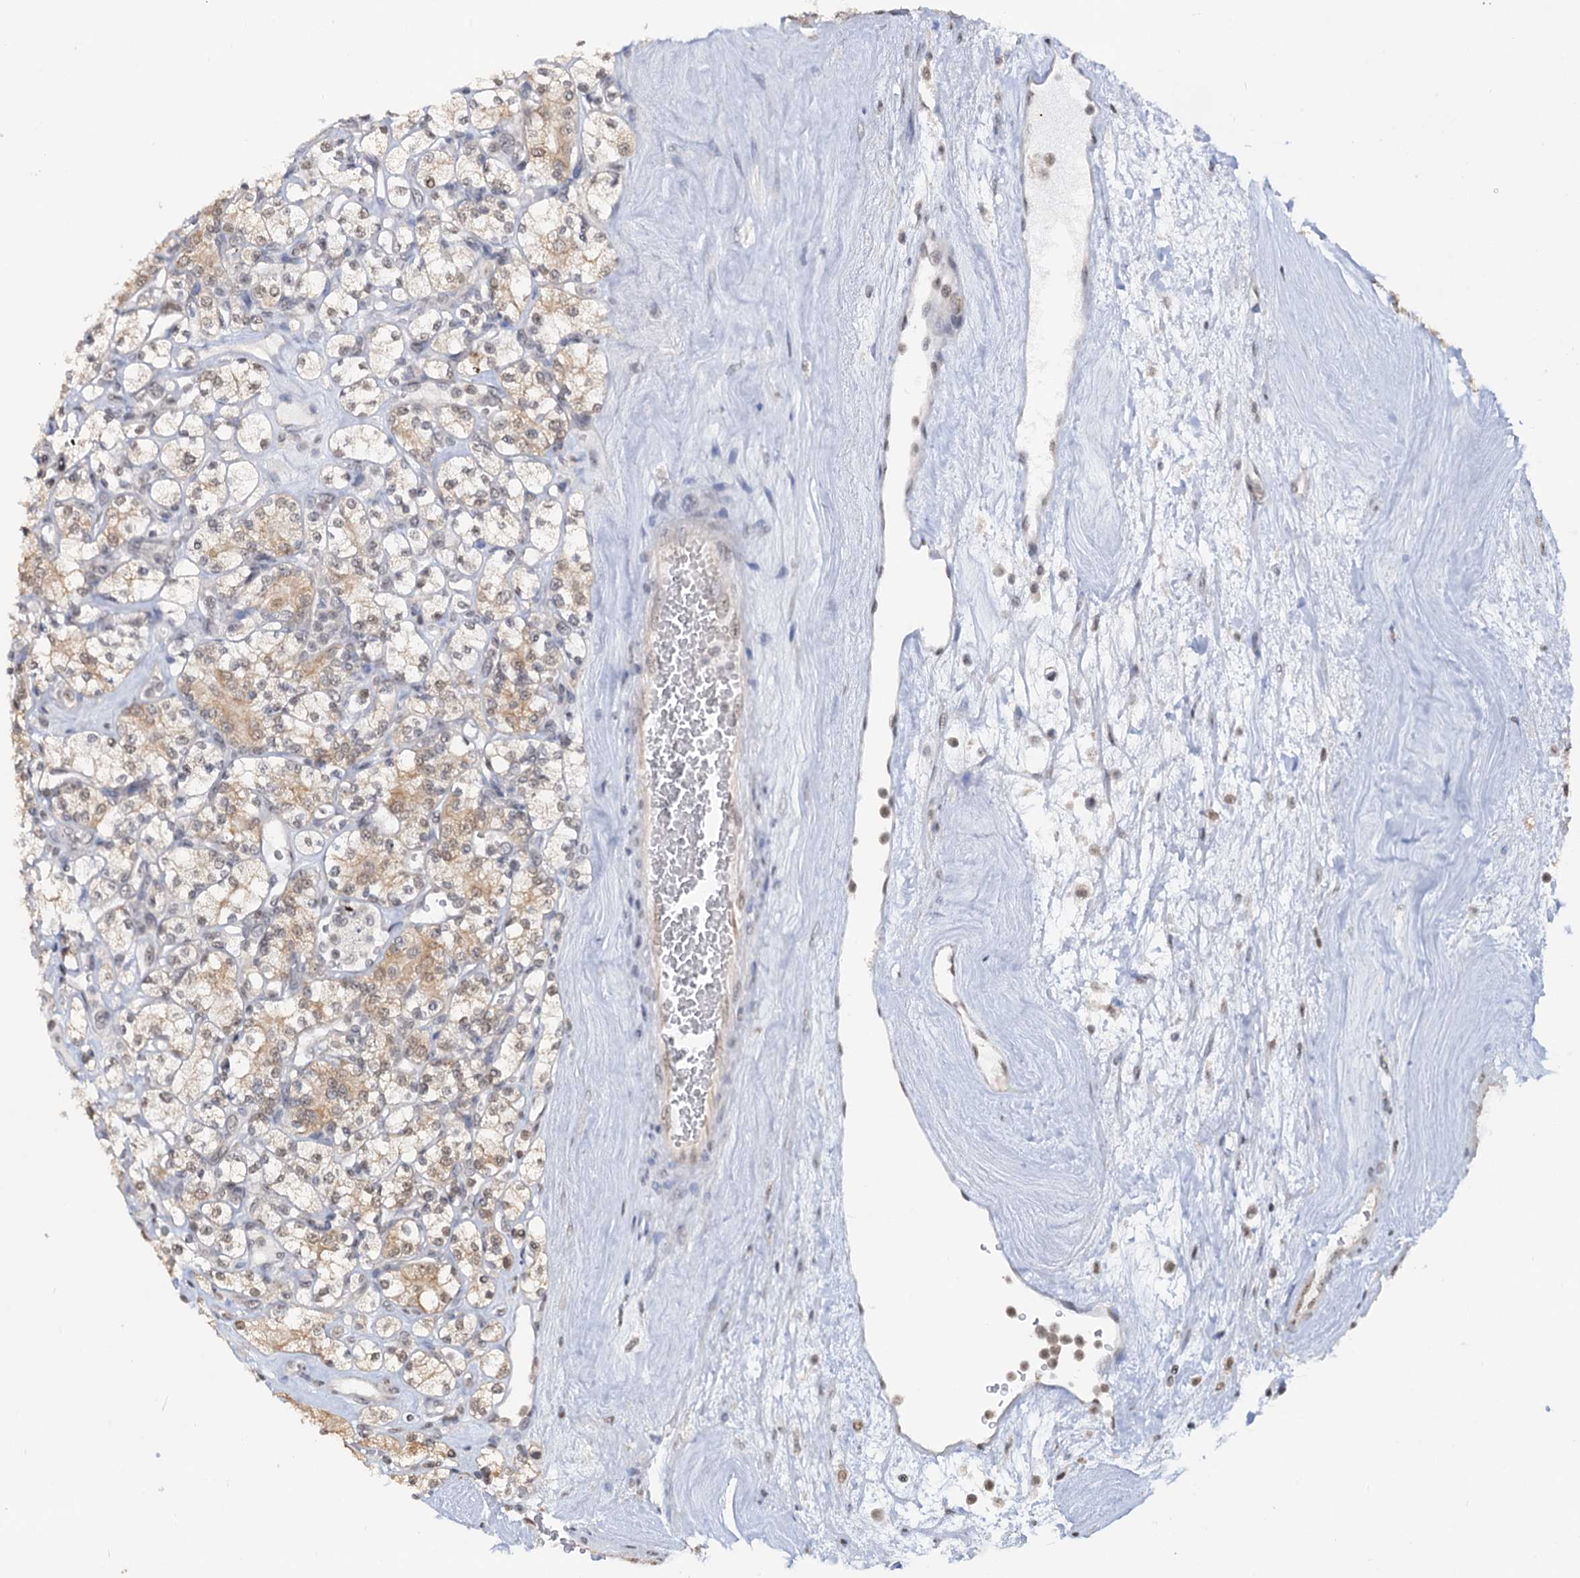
{"staining": {"intensity": "weak", "quantity": "25%-75%", "location": "cytoplasmic/membranous,nuclear"}, "tissue": "renal cancer", "cell_type": "Tumor cells", "image_type": "cancer", "snomed": [{"axis": "morphology", "description": "Adenocarcinoma, NOS"}, {"axis": "topography", "description": "Kidney"}], "caption": "DAB (3,3'-diaminobenzidine) immunohistochemical staining of renal cancer (adenocarcinoma) displays weak cytoplasmic/membranous and nuclear protein expression in approximately 25%-75% of tumor cells. The staining was performed using DAB (3,3'-diaminobenzidine), with brown indicating positive protein expression. Nuclei are stained blue with hematoxylin.", "gene": "NAT10", "patient": {"sex": "male", "age": 77}}